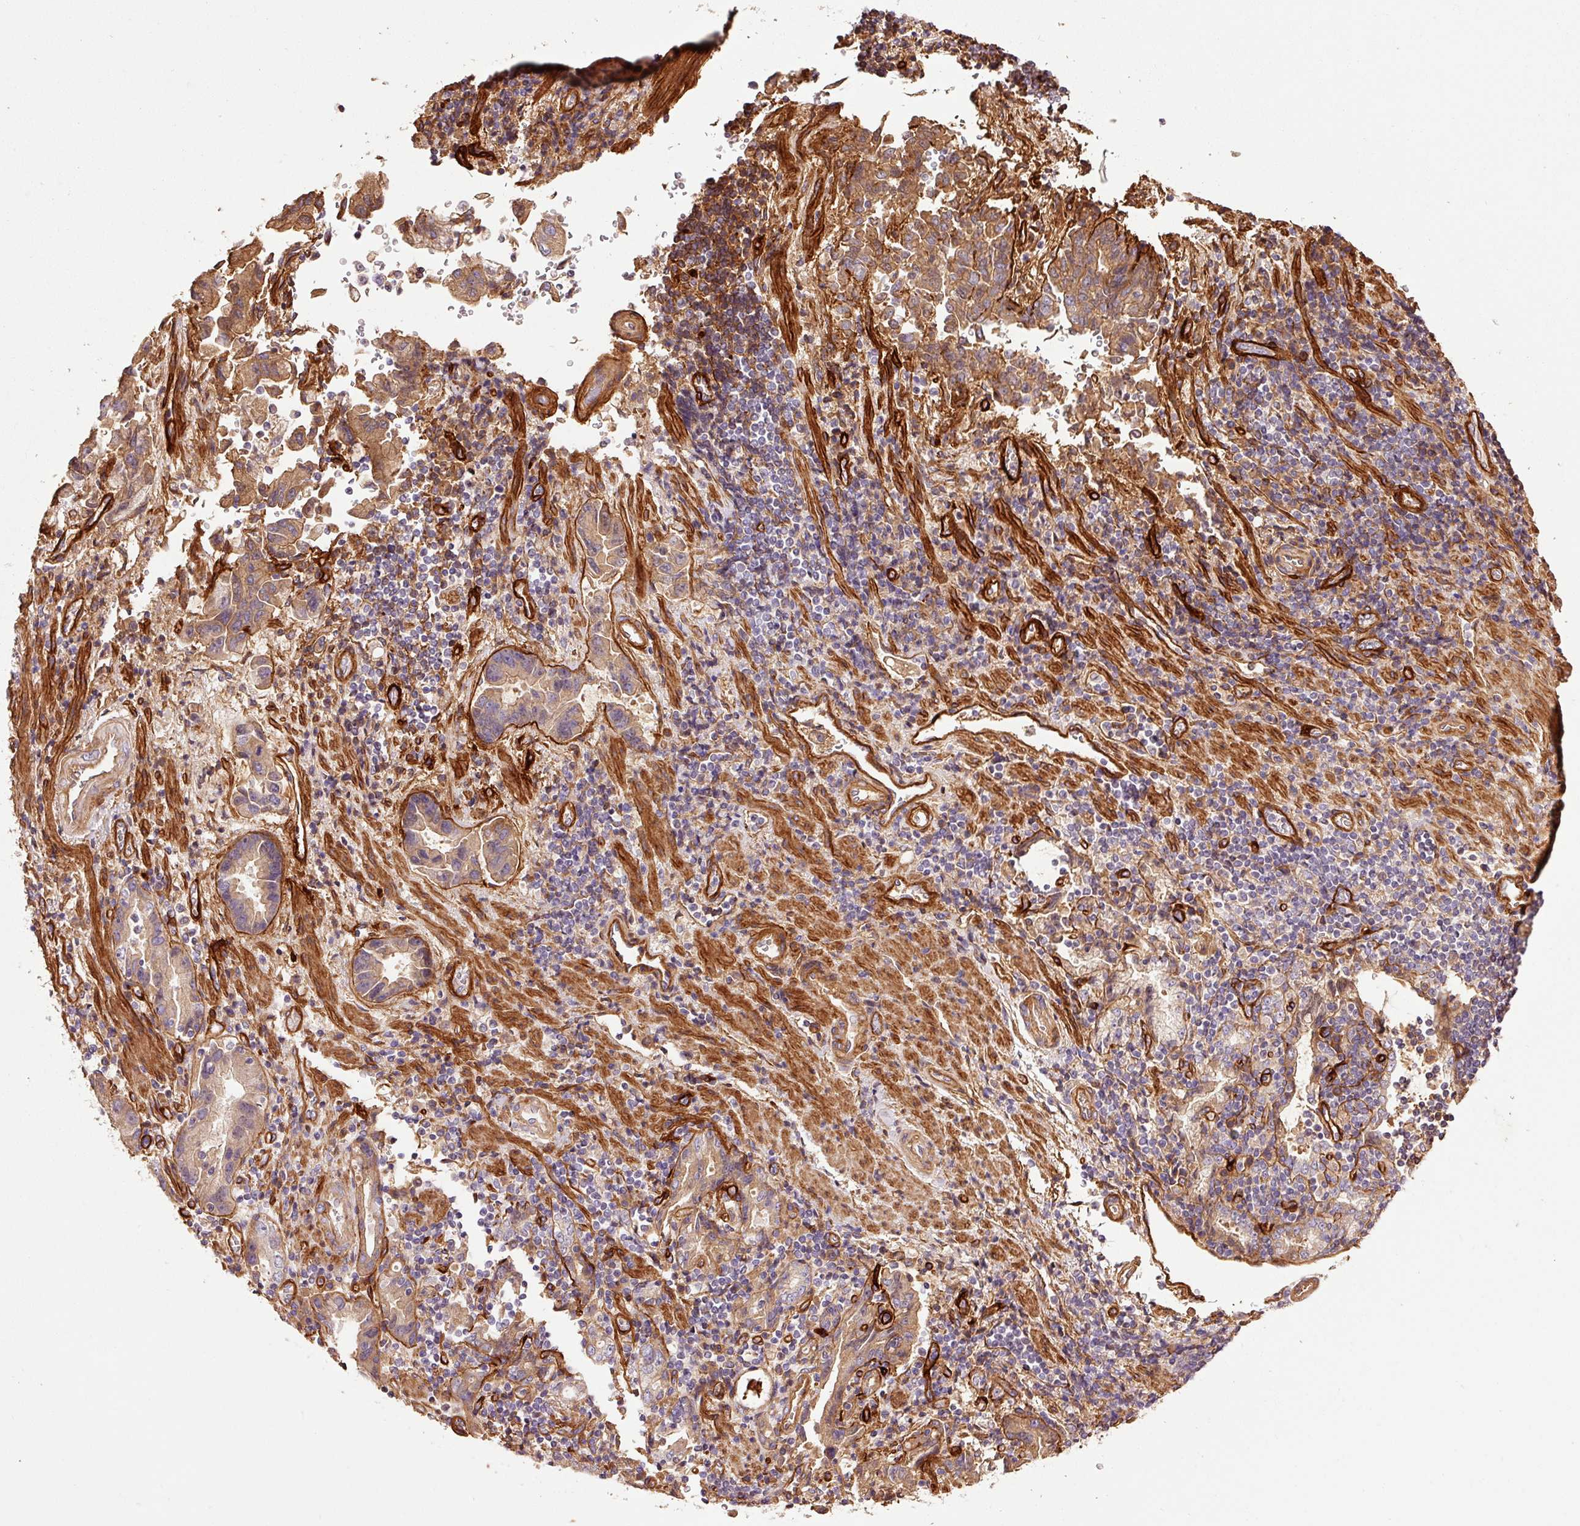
{"staining": {"intensity": "moderate", "quantity": "25%-75%", "location": "cytoplasmic/membranous"}, "tissue": "stomach cancer", "cell_type": "Tumor cells", "image_type": "cancer", "snomed": [{"axis": "morphology", "description": "Adenocarcinoma, NOS"}, {"axis": "topography", "description": "Stomach"}], "caption": "An image of human stomach adenocarcinoma stained for a protein reveals moderate cytoplasmic/membranous brown staining in tumor cells. The staining was performed using DAB (3,3'-diaminobenzidine) to visualize the protein expression in brown, while the nuclei were stained in blue with hematoxylin (Magnification: 20x).", "gene": "NID2", "patient": {"sex": "male", "age": 62}}